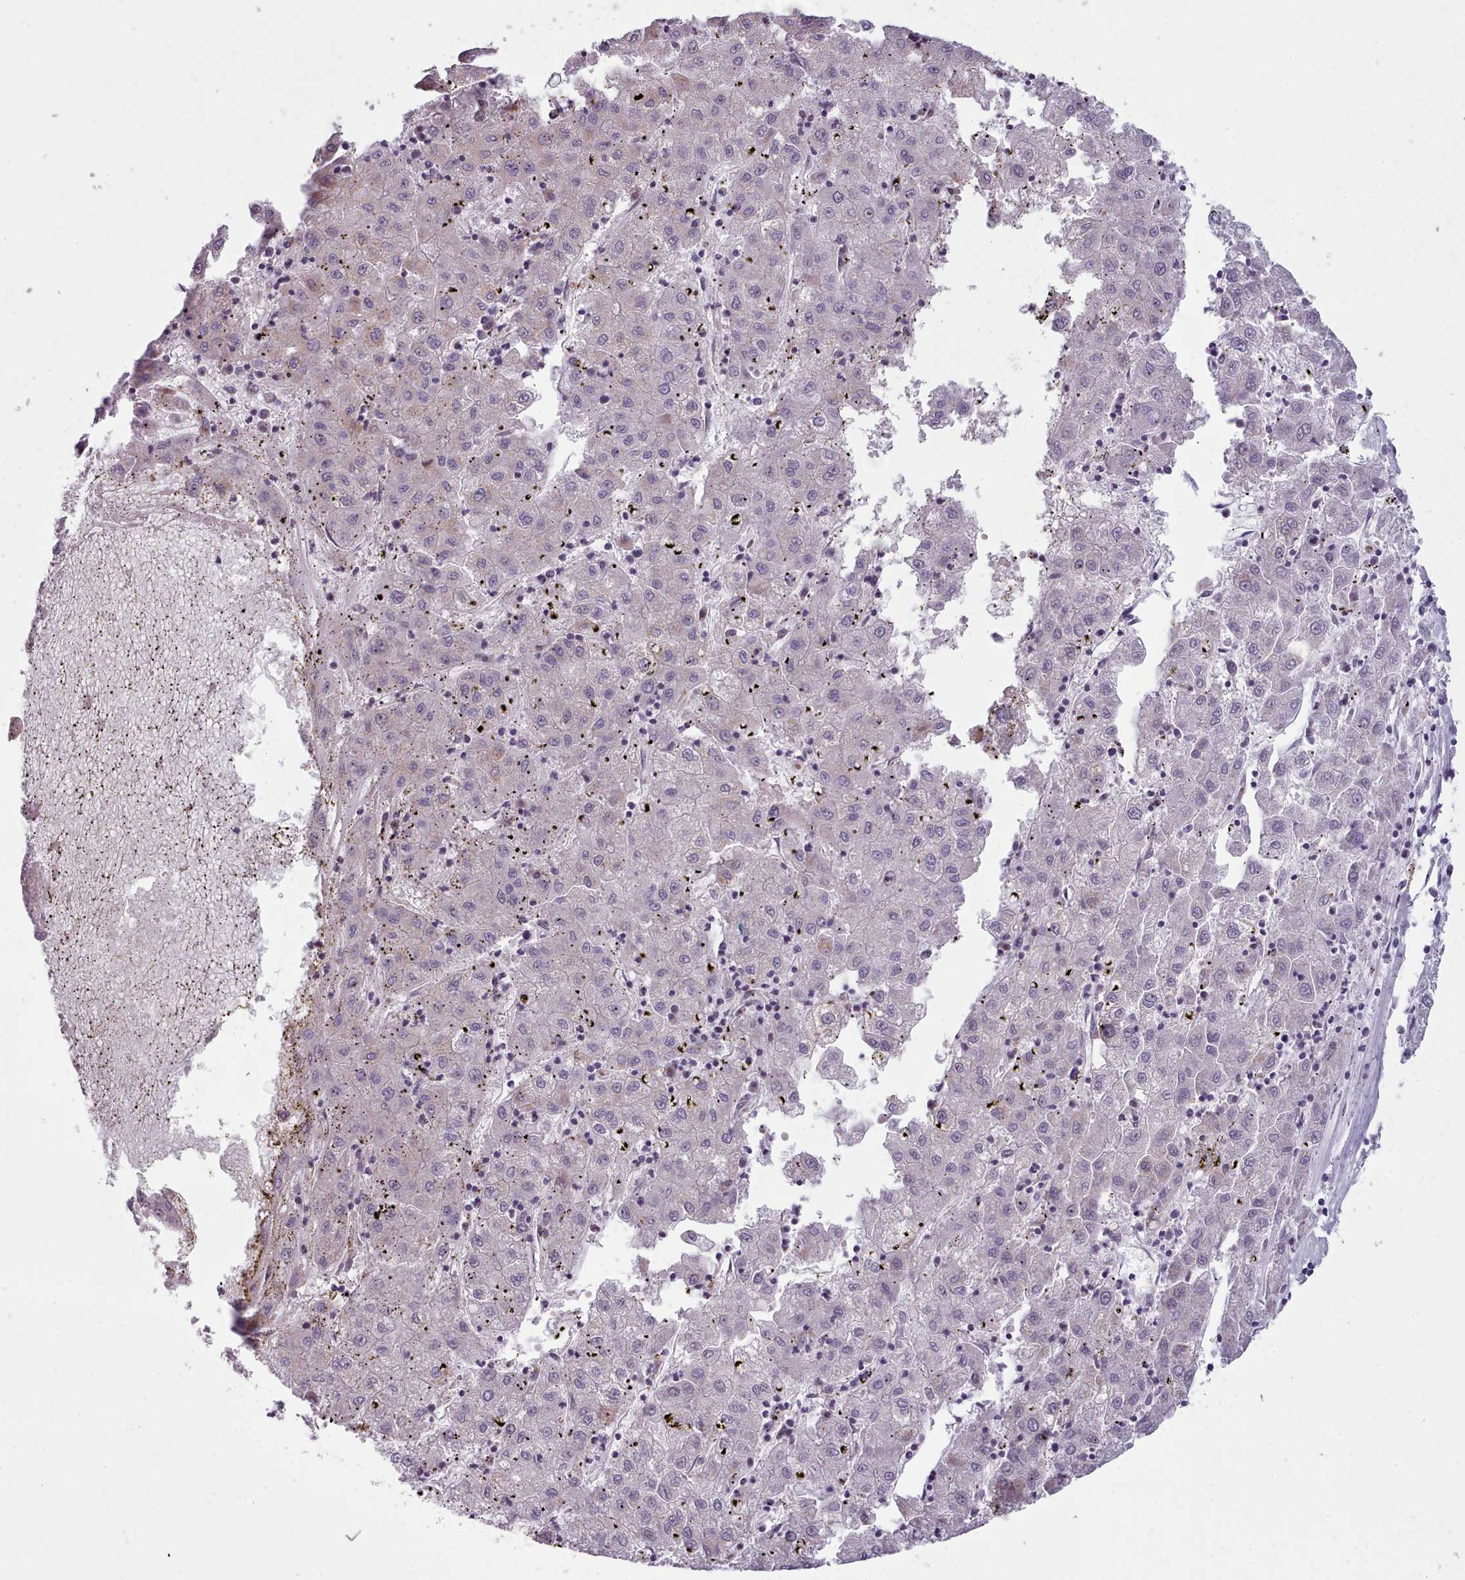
{"staining": {"intensity": "negative", "quantity": "none", "location": "none"}, "tissue": "liver cancer", "cell_type": "Tumor cells", "image_type": "cancer", "snomed": [{"axis": "morphology", "description": "Carcinoma, Hepatocellular, NOS"}, {"axis": "topography", "description": "Liver"}], "caption": "High magnification brightfield microscopy of liver hepatocellular carcinoma stained with DAB (3,3'-diaminobenzidine) (brown) and counterstained with hematoxylin (blue): tumor cells show no significant positivity.", "gene": "SLC52A3", "patient": {"sex": "male", "age": 72}}